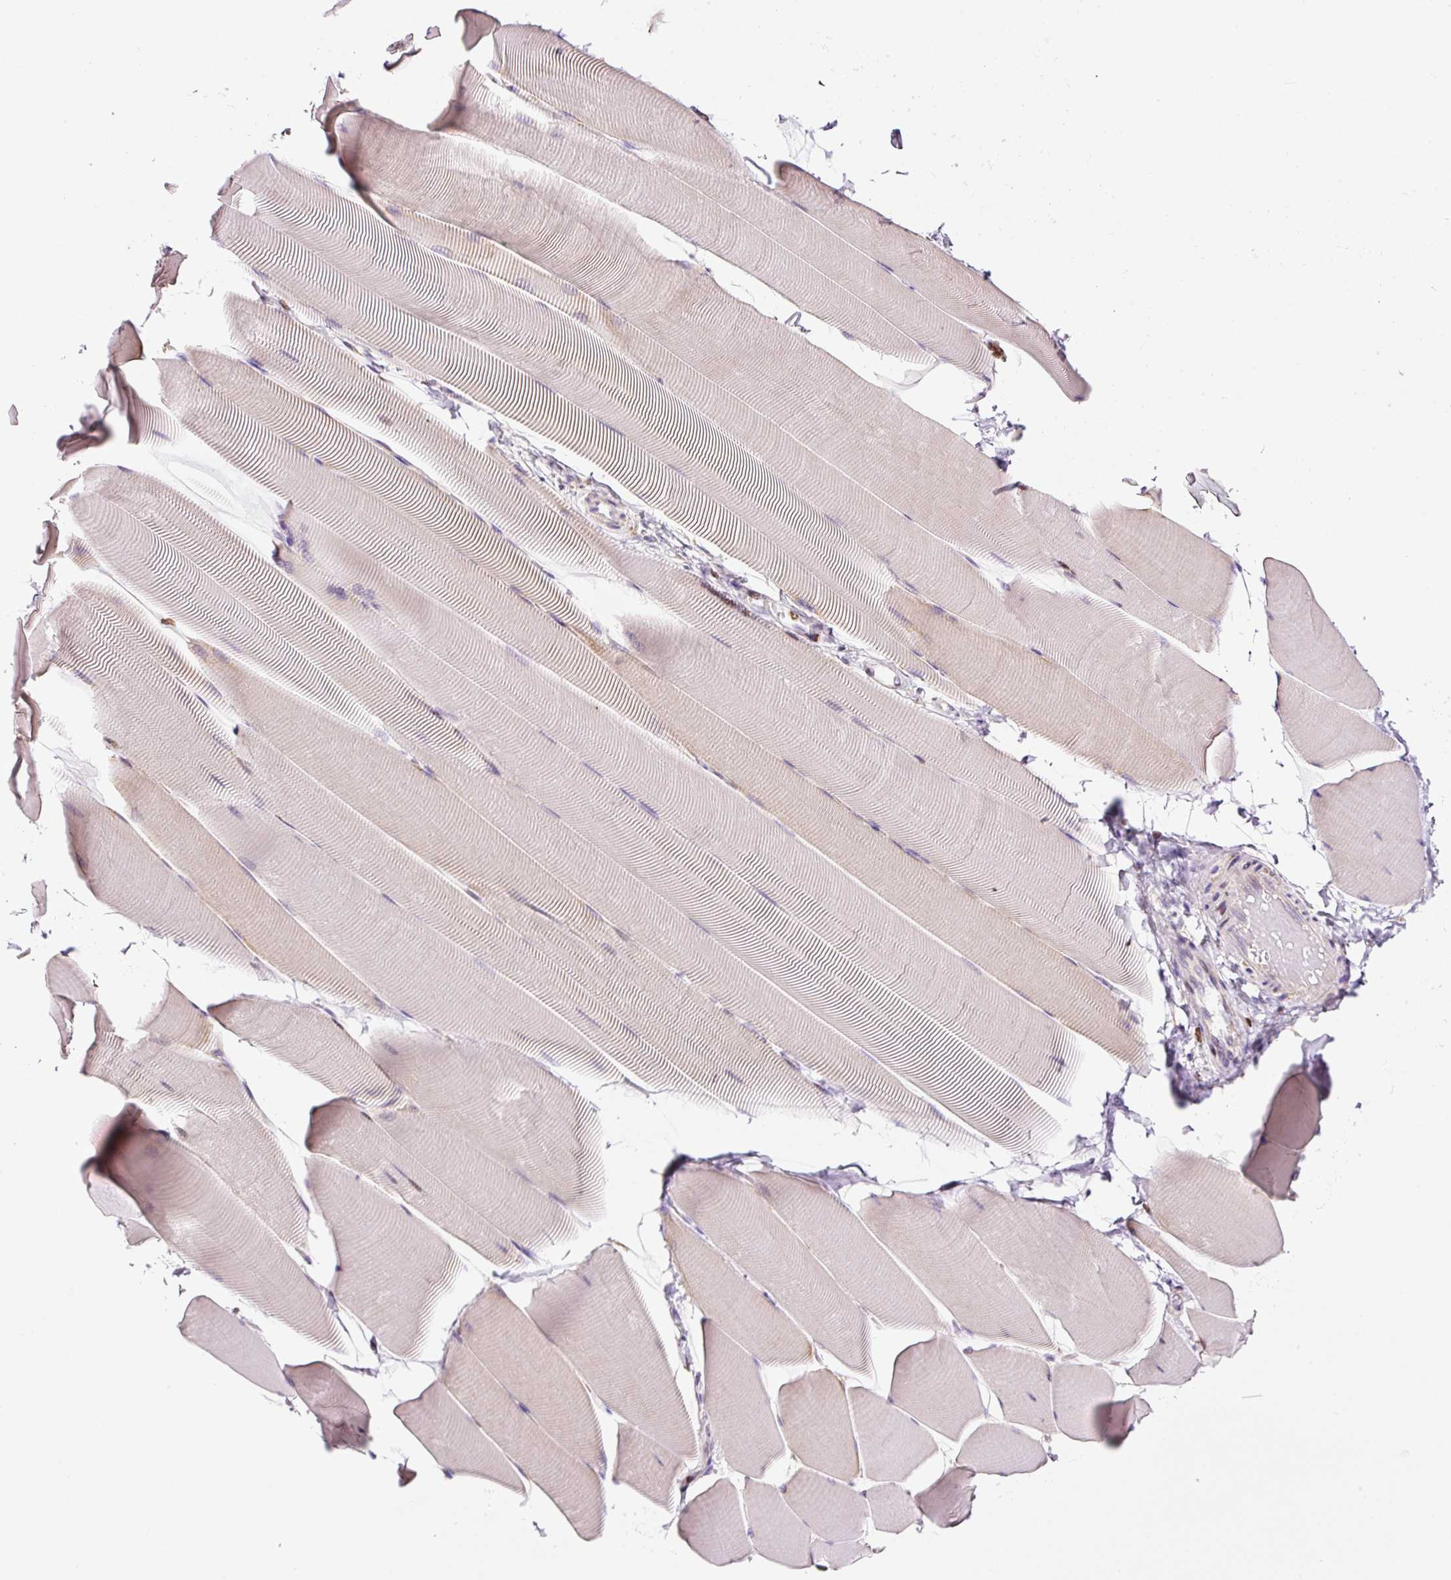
{"staining": {"intensity": "negative", "quantity": "none", "location": "none"}, "tissue": "skeletal muscle", "cell_type": "Myocytes", "image_type": "normal", "snomed": [{"axis": "morphology", "description": "Normal tissue, NOS"}, {"axis": "topography", "description": "Skeletal muscle"}], "caption": "IHC of benign skeletal muscle shows no positivity in myocytes.", "gene": "TMEM8B", "patient": {"sex": "male", "age": 25}}